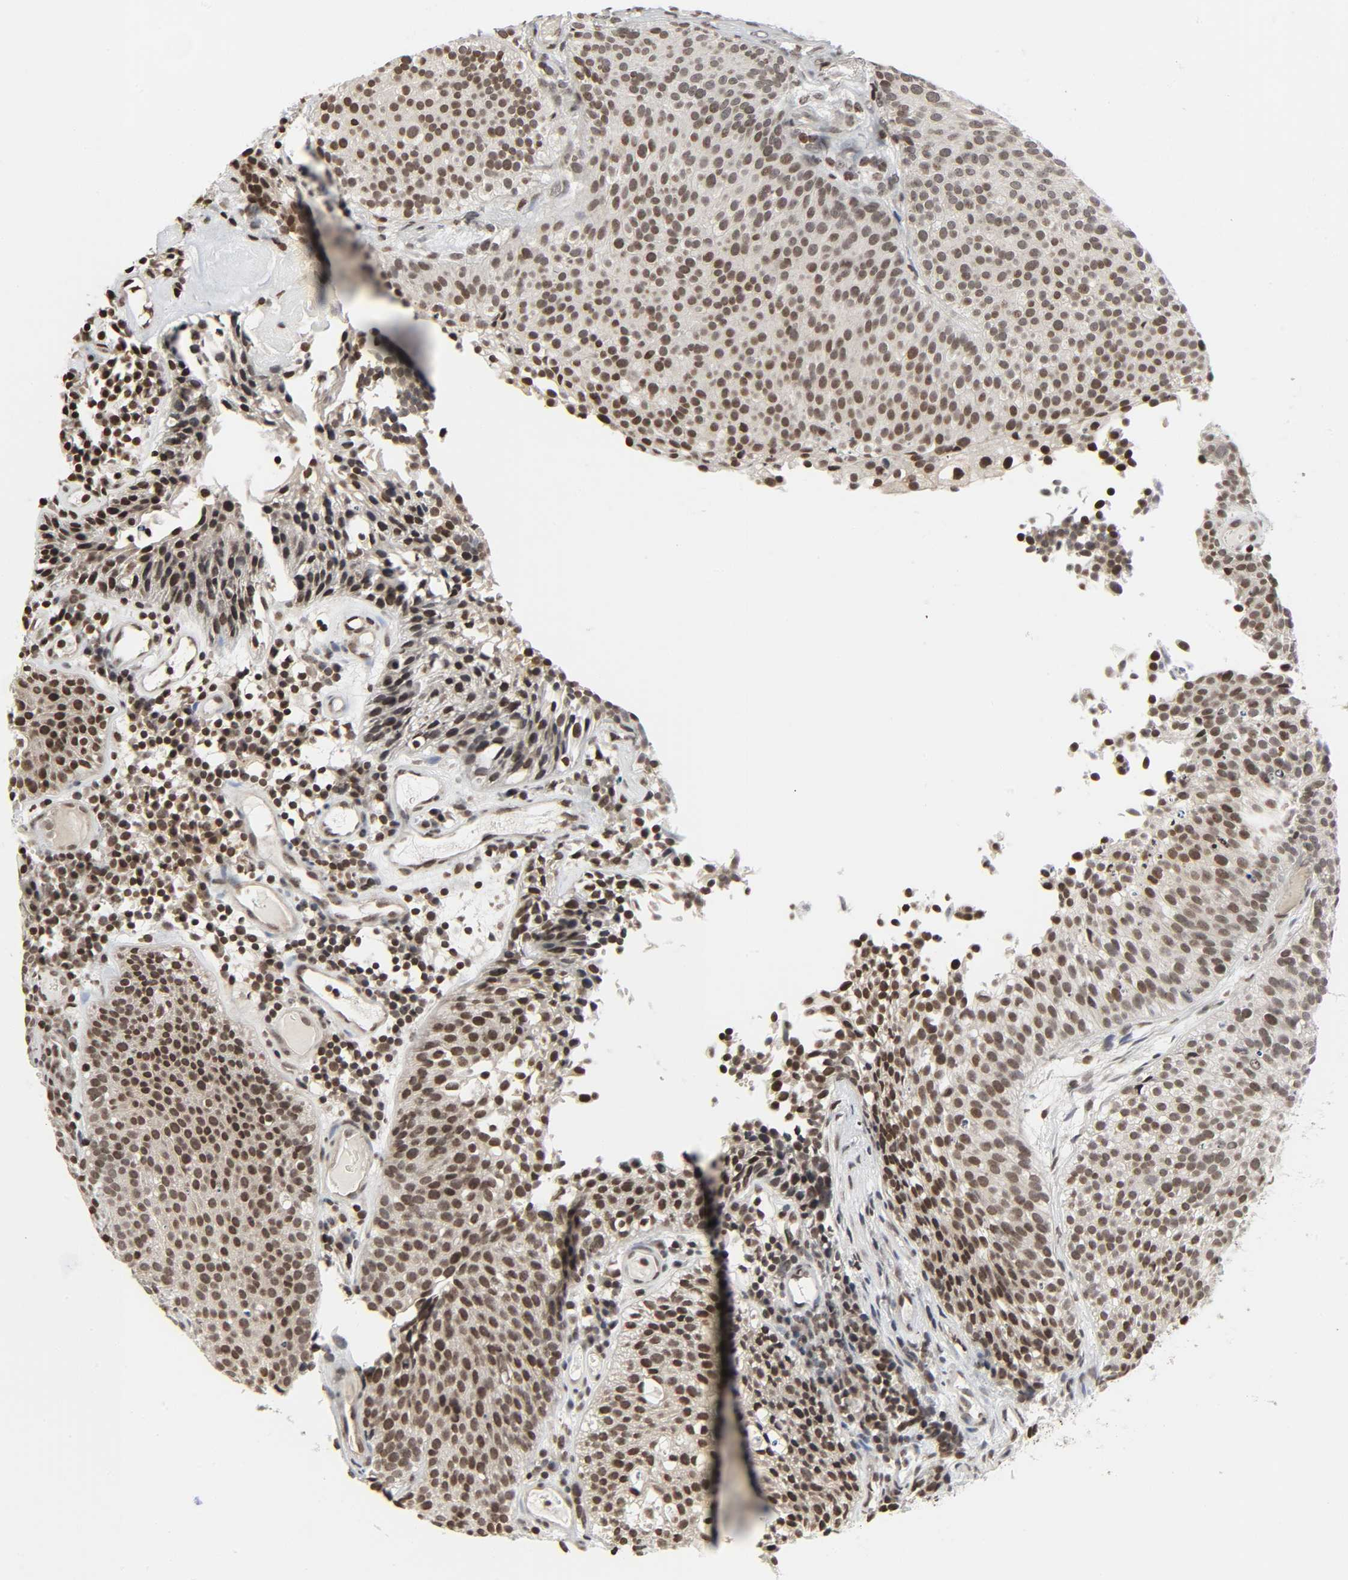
{"staining": {"intensity": "strong", "quantity": ">75%", "location": "nuclear"}, "tissue": "urothelial cancer", "cell_type": "Tumor cells", "image_type": "cancer", "snomed": [{"axis": "morphology", "description": "Urothelial carcinoma, Low grade"}, {"axis": "topography", "description": "Urinary bladder"}], "caption": "Low-grade urothelial carcinoma stained with IHC exhibits strong nuclear positivity in approximately >75% of tumor cells.", "gene": "ELAVL1", "patient": {"sex": "male", "age": 85}}